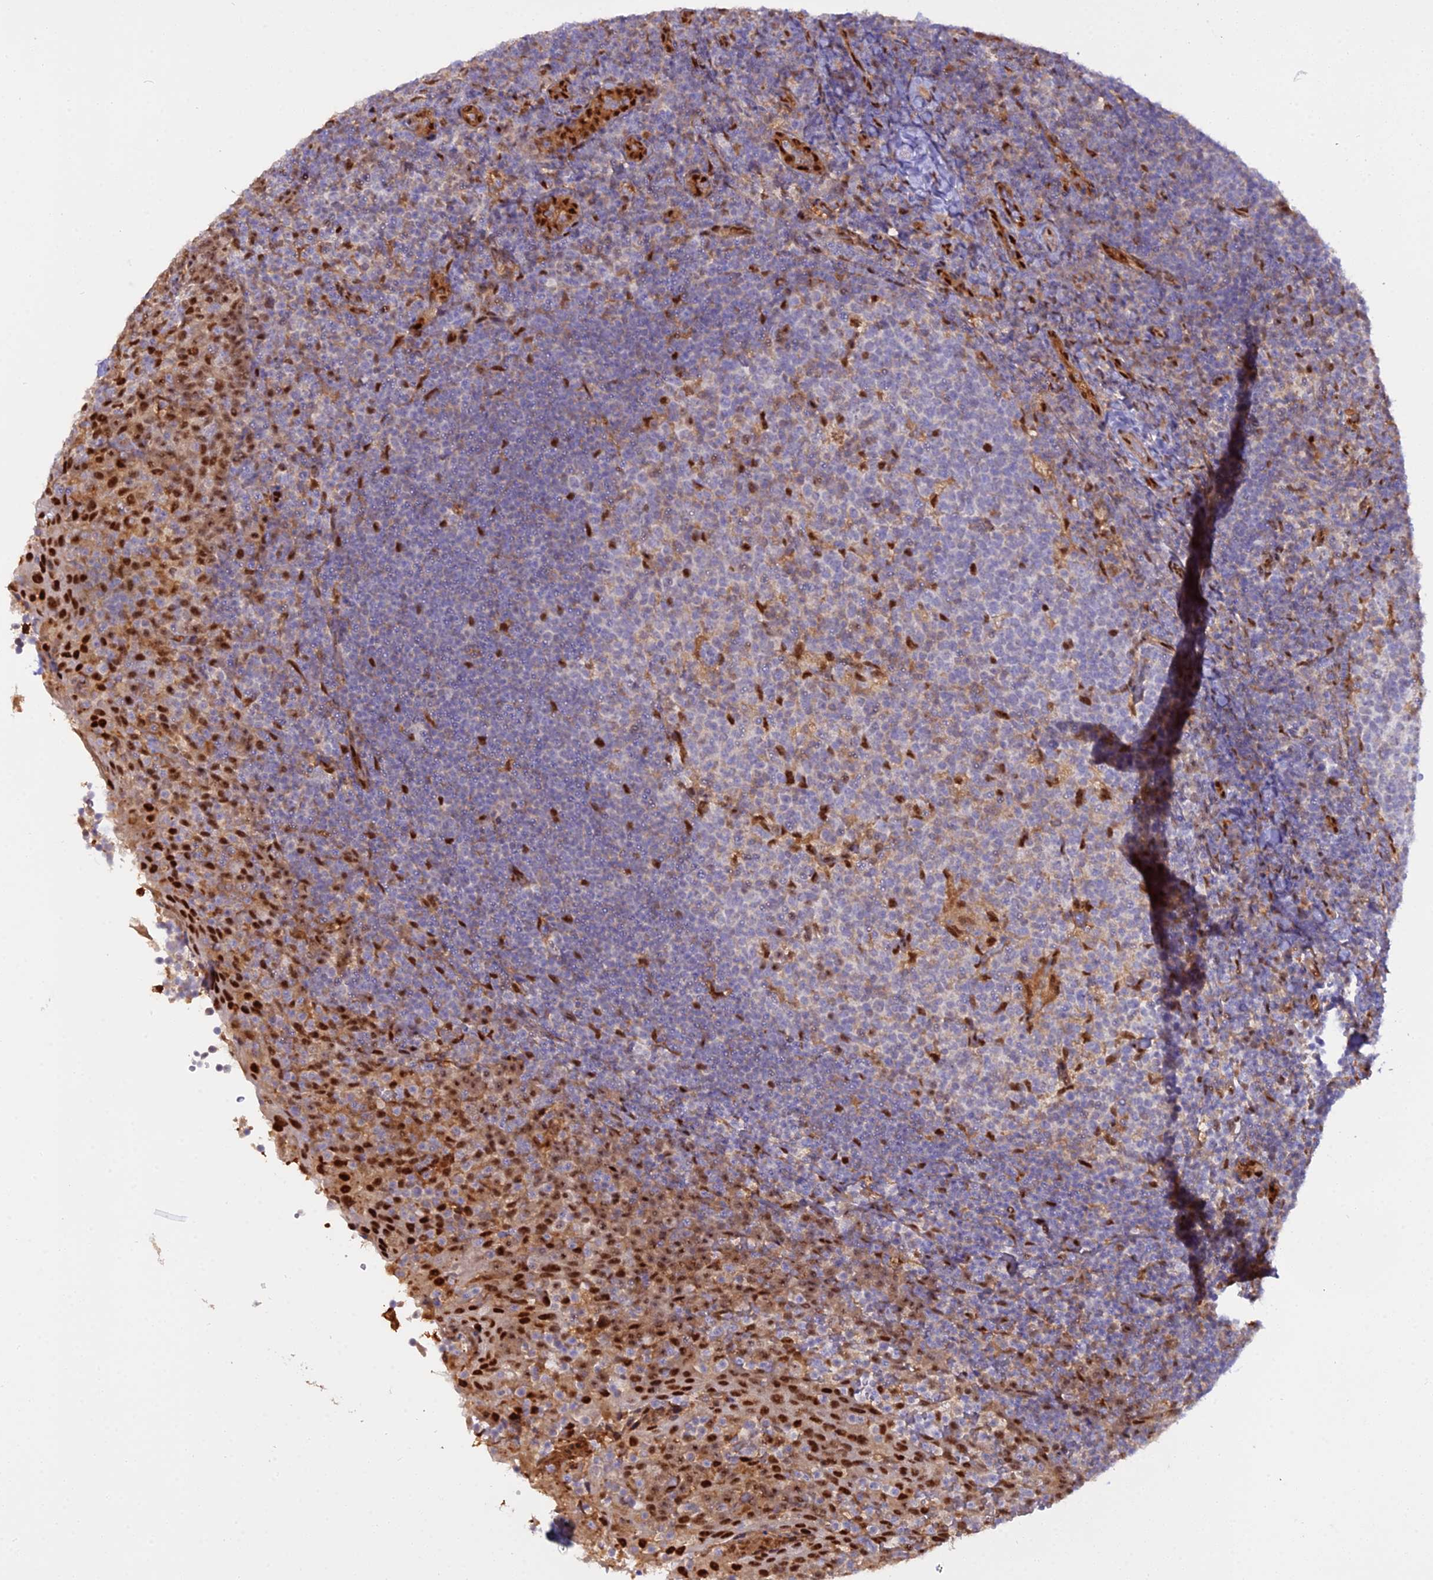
{"staining": {"intensity": "strong", "quantity": "<25%", "location": "cytoplasmic/membranous,nuclear"}, "tissue": "tonsil", "cell_type": "Germinal center cells", "image_type": "normal", "snomed": [{"axis": "morphology", "description": "Normal tissue, NOS"}, {"axis": "topography", "description": "Tonsil"}], "caption": "Protein analysis of benign tonsil reveals strong cytoplasmic/membranous,nuclear expression in about <25% of germinal center cells.", "gene": "NPEPL1", "patient": {"sex": "female", "age": 10}}